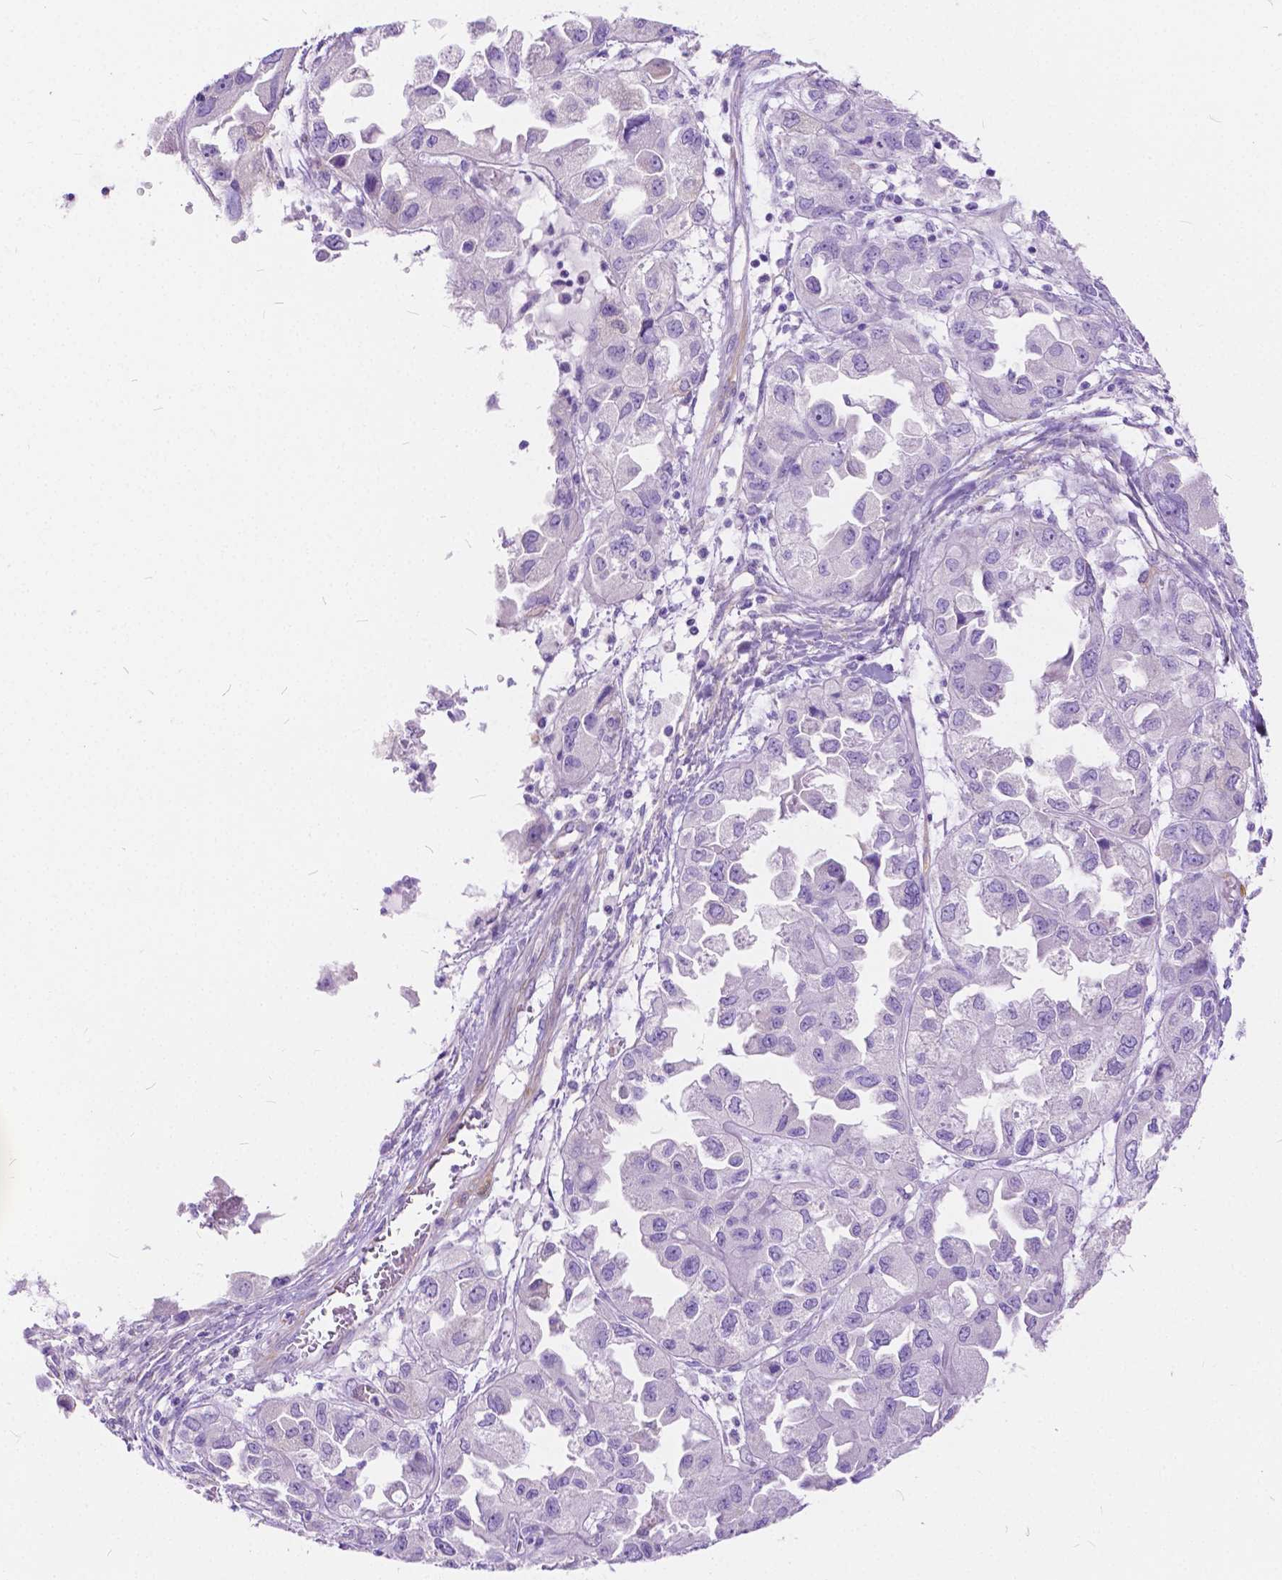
{"staining": {"intensity": "negative", "quantity": "none", "location": "none"}, "tissue": "ovarian cancer", "cell_type": "Tumor cells", "image_type": "cancer", "snomed": [{"axis": "morphology", "description": "Cystadenocarcinoma, serous, NOS"}, {"axis": "topography", "description": "Ovary"}], "caption": "High magnification brightfield microscopy of ovarian cancer (serous cystadenocarcinoma) stained with DAB (brown) and counterstained with hematoxylin (blue): tumor cells show no significant expression.", "gene": "CHRM1", "patient": {"sex": "female", "age": 84}}